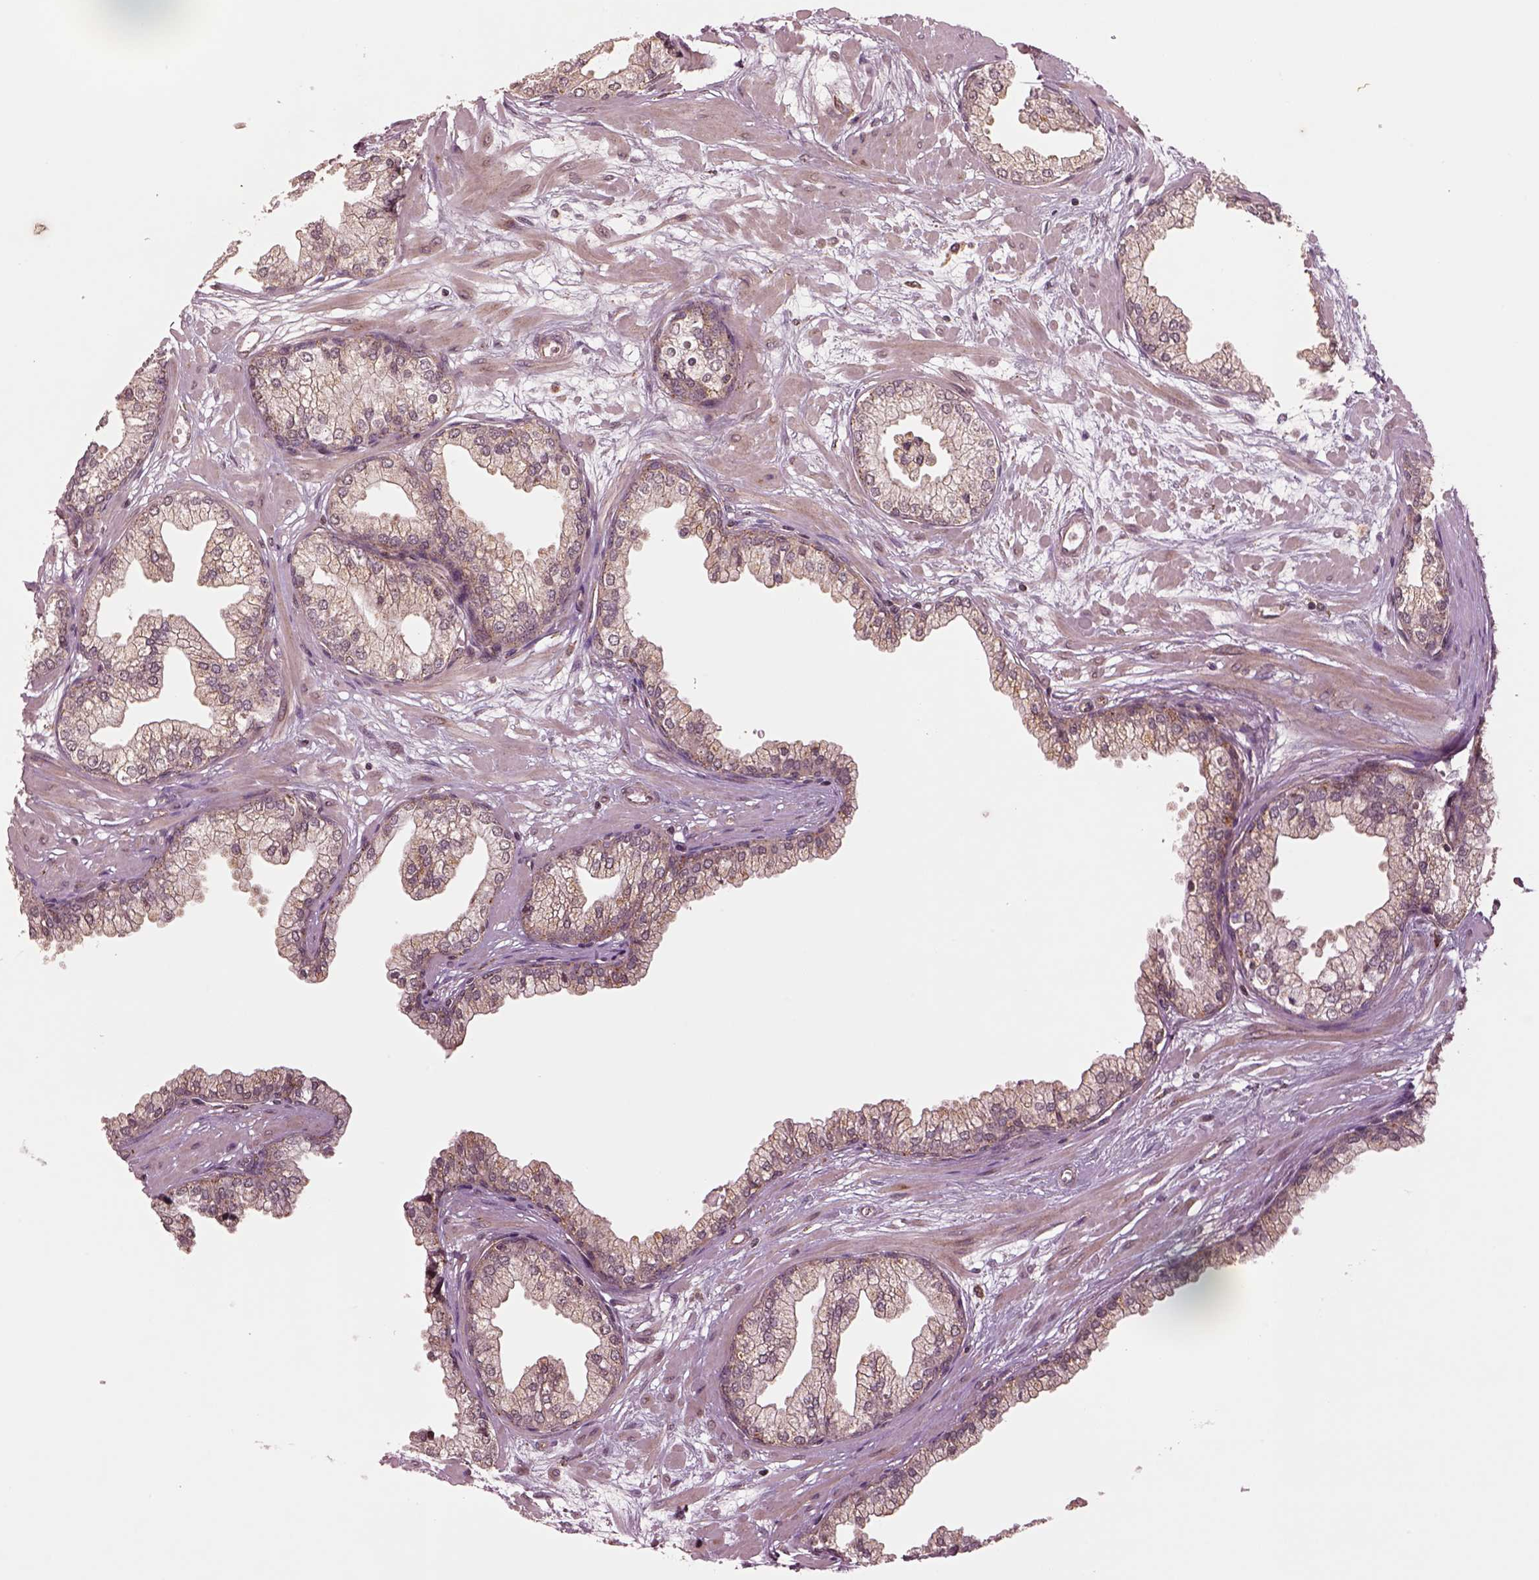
{"staining": {"intensity": "moderate", "quantity": "25%-75%", "location": "cytoplasmic/membranous"}, "tissue": "prostate", "cell_type": "Glandular cells", "image_type": "normal", "snomed": [{"axis": "morphology", "description": "Normal tissue, NOS"}, {"axis": "topography", "description": "Prostate"}, {"axis": "topography", "description": "Peripheral nerve tissue"}], "caption": "High-power microscopy captured an immunohistochemistry histopathology image of unremarkable prostate, revealing moderate cytoplasmic/membranous positivity in about 25%-75% of glandular cells. The staining was performed using DAB (3,3'-diaminobenzidine), with brown indicating positive protein expression. Nuclei are stained blue with hematoxylin.", "gene": "WASHC2A", "patient": {"sex": "male", "age": 61}}